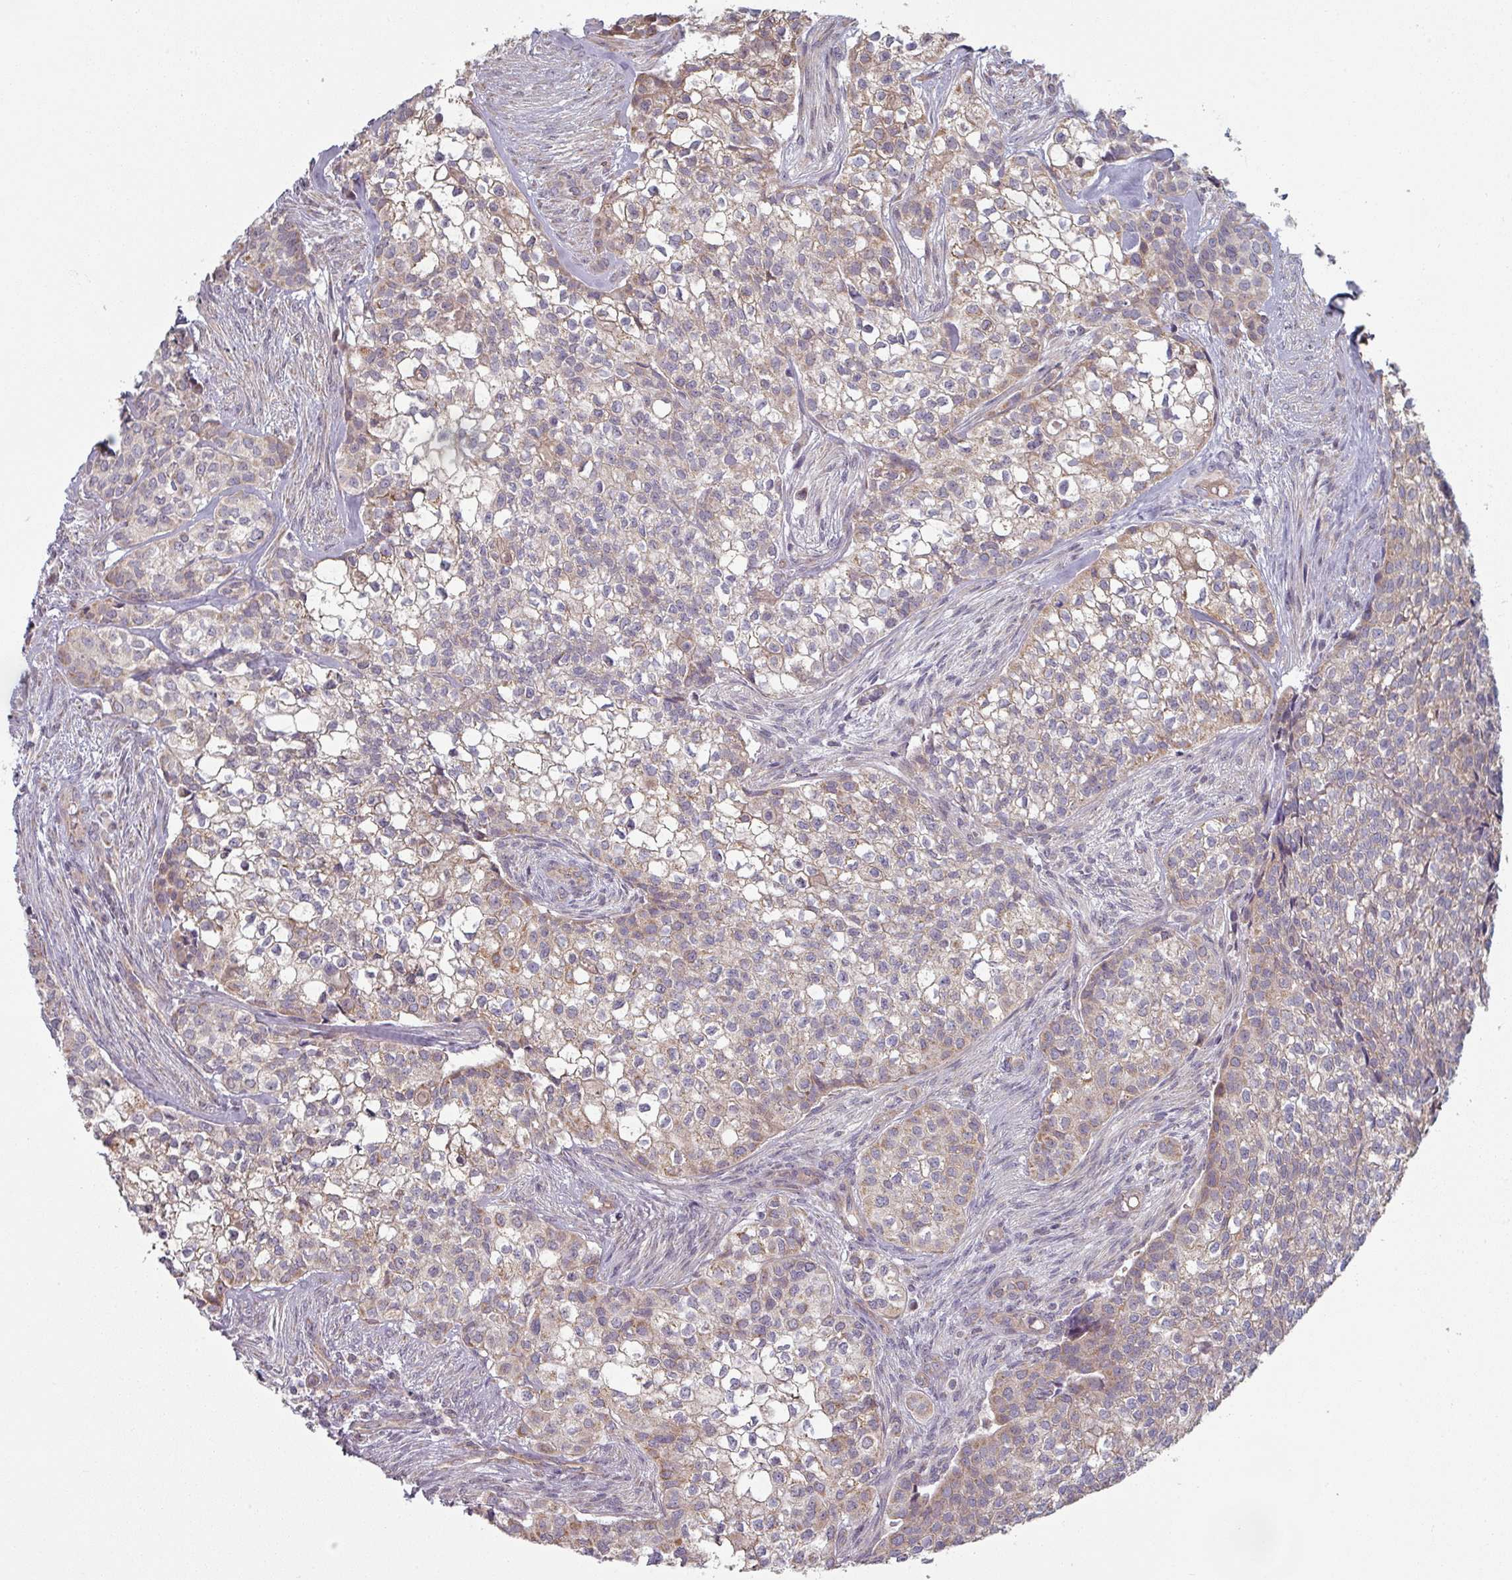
{"staining": {"intensity": "weak", "quantity": "<25%", "location": "cytoplasmic/membranous"}, "tissue": "head and neck cancer", "cell_type": "Tumor cells", "image_type": "cancer", "snomed": [{"axis": "morphology", "description": "Adenocarcinoma, NOS"}, {"axis": "topography", "description": "Head-Neck"}], "caption": "This is an IHC micrograph of human head and neck adenocarcinoma. There is no staining in tumor cells.", "gene": "PLEKHJ1", "patient": {"sex": "male", "age": 81}}